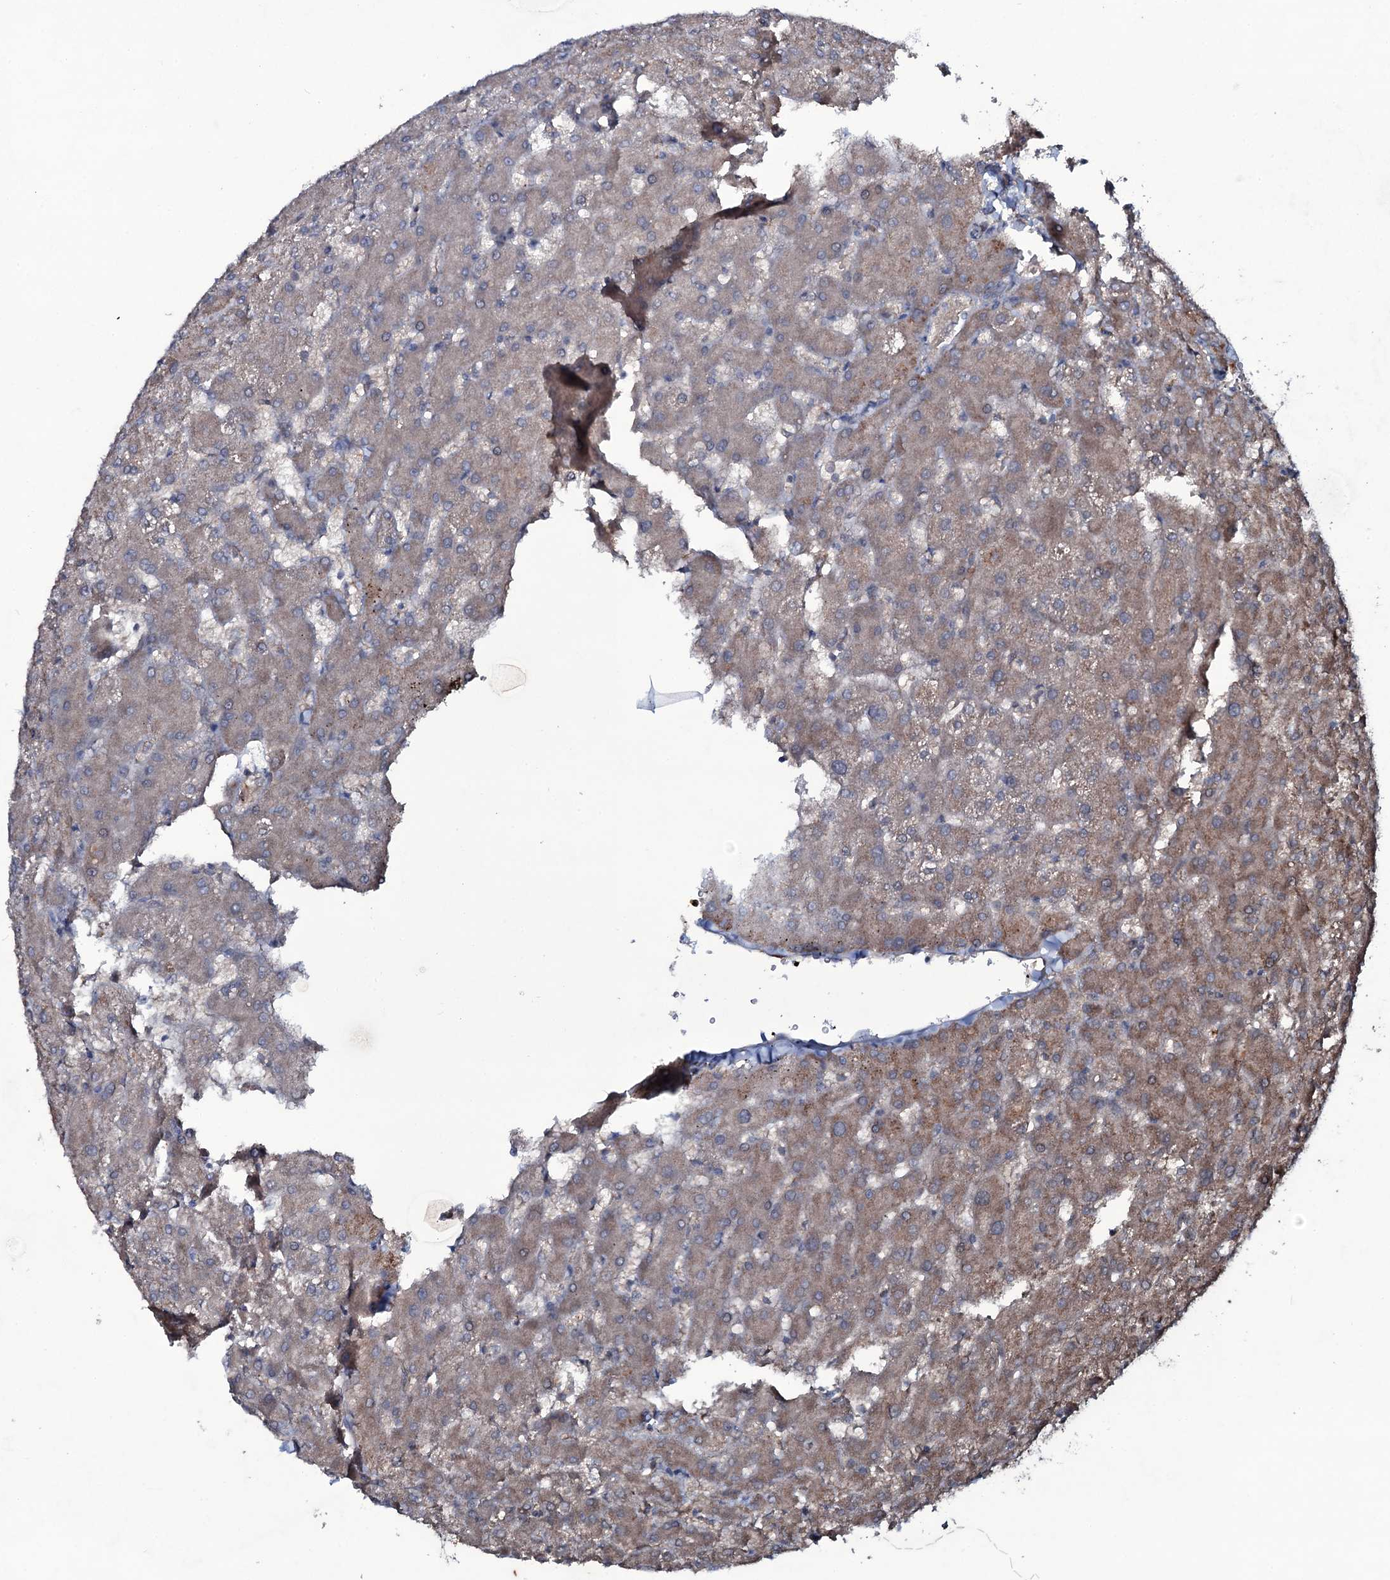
{"staining": {"intensity": "weak", "quantity": ">75%", "location": "cytoplasmic/membranous"}, "tissue": "liver", "cell_type": "Cholangiocytes", "image_type": "normal", "snomed": [{"axis": "morphology", "description": "Normal tissue, NOS"}, {"axis": "topography", "description": "Liver"}], "caption": "Liver stained with IHC displays weak cytoplasmic/membranous expression in approximately >75% of cholangiocytes. (DAB (3,3'-diaminobenzidine) = brown stain, brightfield microscopy at high magnification).", "gene": "SNAP23", "patient": {"sex": "female", "age": 63}}